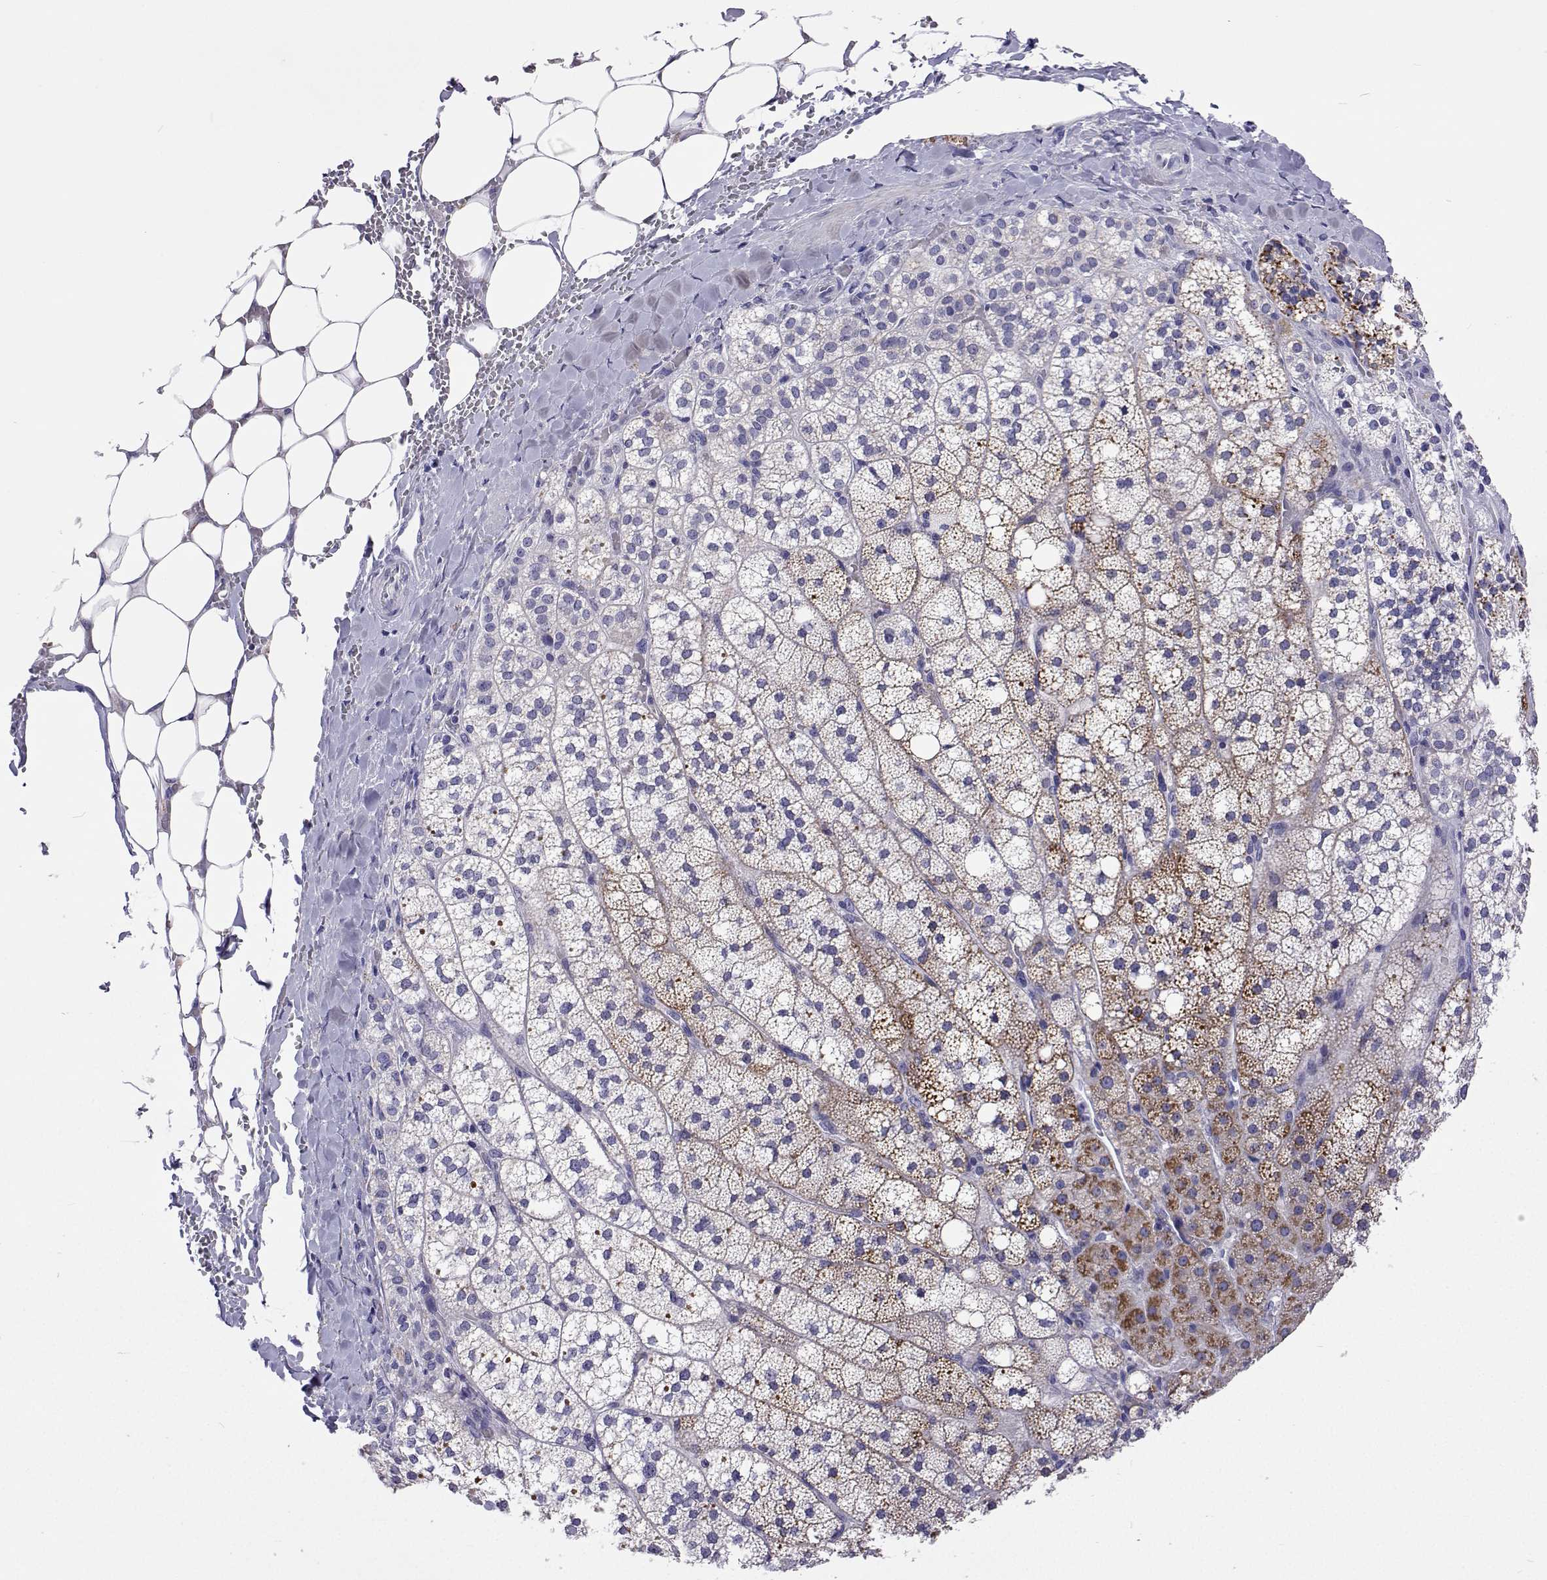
{"staining": {"intensity": "moderate", "quantity": "<25%", "location": "cytoplasmic/membranous"}, "tissue": "adrenal gland", "cell_type": "Glandular cells", "image_type": "normal", "snomed": [{"axis": "morphology", "description": "Normal tissue, NOS"}, {"axis": "topography", "description": "Adrenal gland"}], "caption": "Immunohistochemistry (IHC) (DAB) staining of unremarkable human adrenal gland shows moderate cytoplasmic/membranous protein staining in about <25% of glandular cells.", "gene": "UMODL1", "patient": {"sex": "male", "age": 53}}